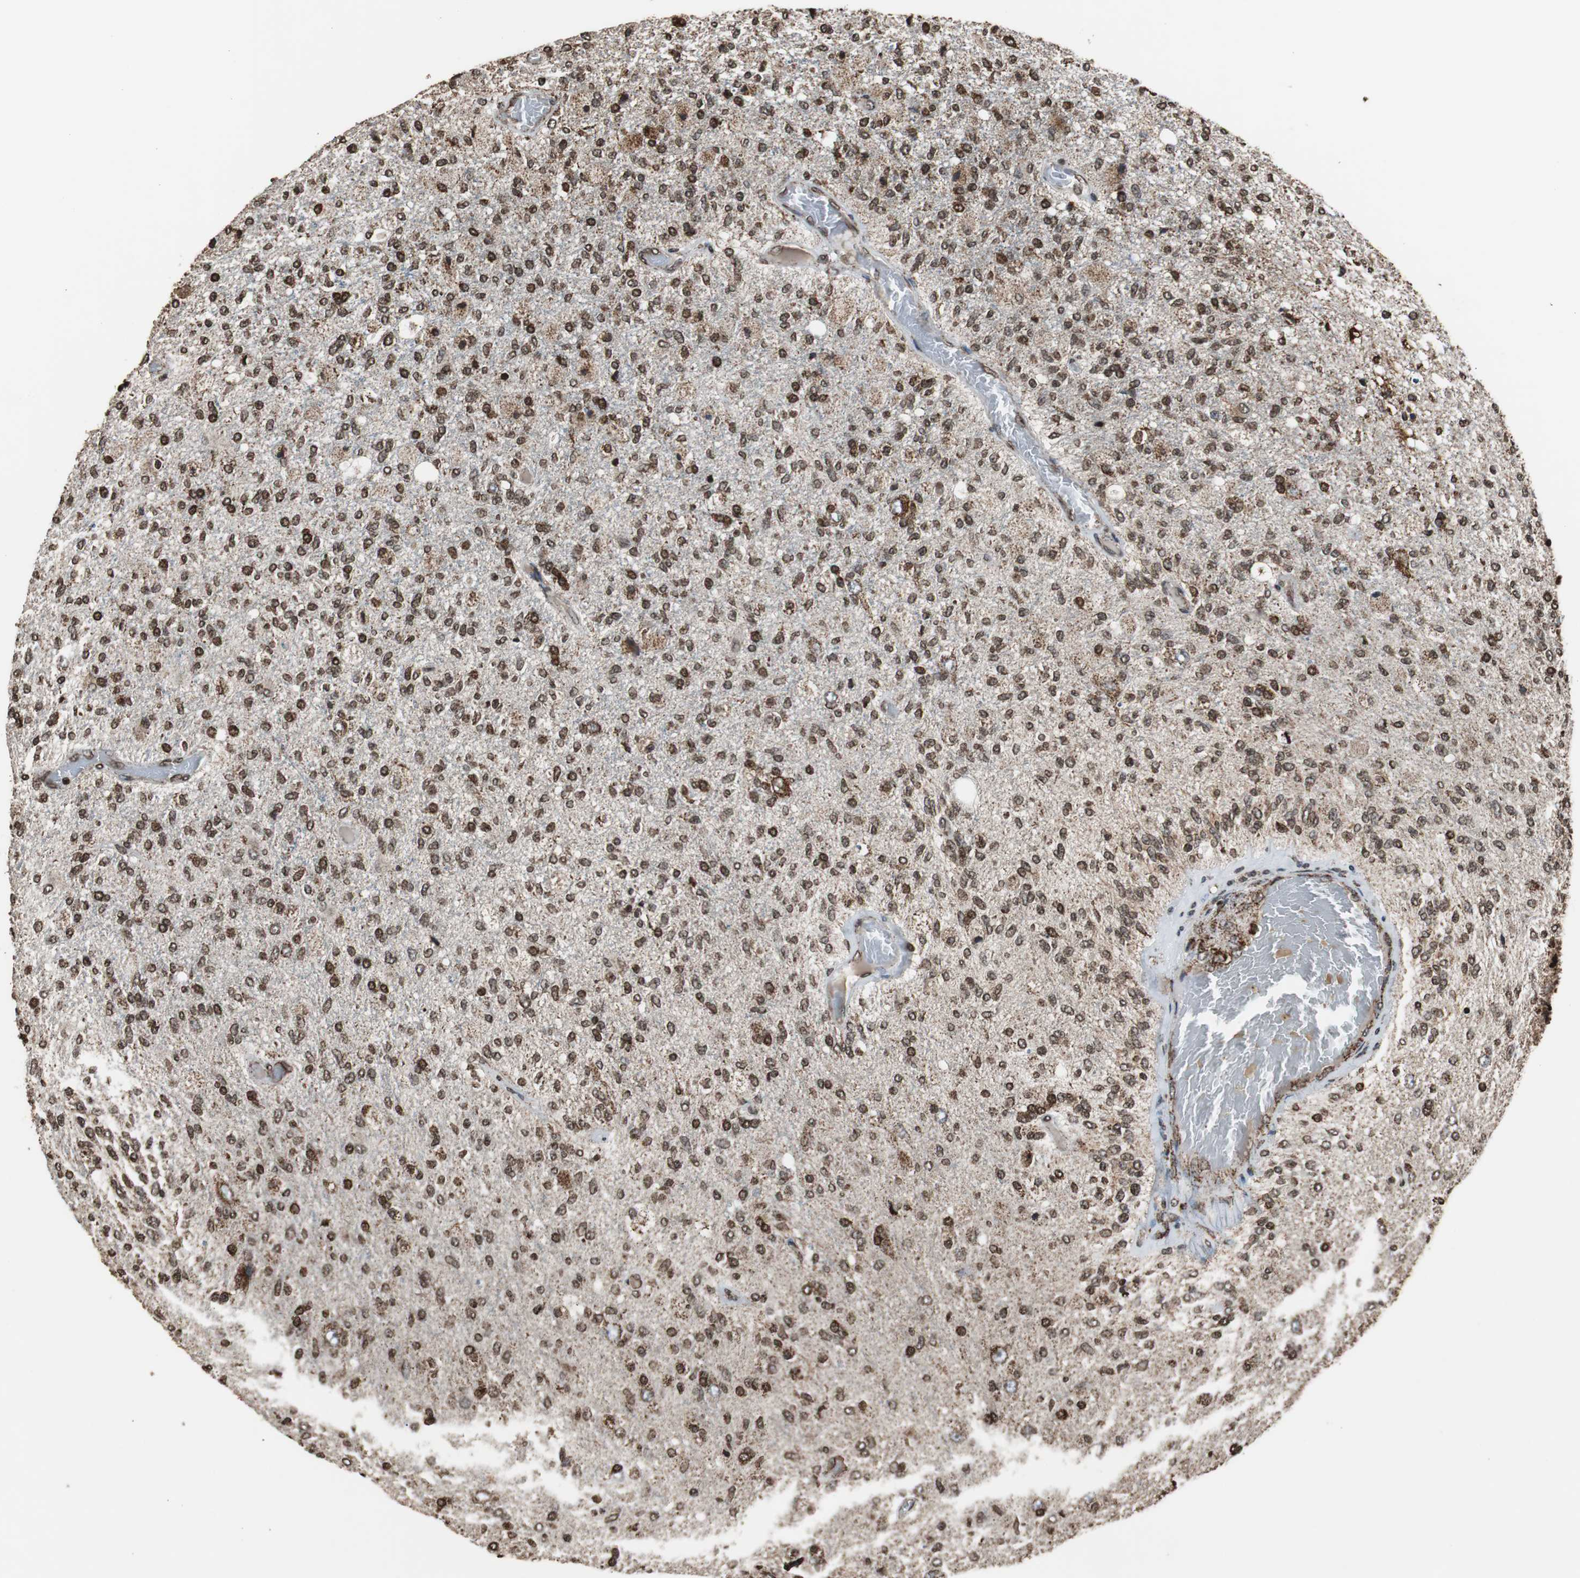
{"staining": {"intensity": "strong", "quantity": ">75%", "location": "cytoplasmic/membranous,nuclear"}, "tissue": "glioma", "cell_type": "Tumor cells", "image_type": "cancer", "snomed": [{"axis": "morphology", "description": "Normal tissue, NOS"}, {"axis": "morphology", "description": "Glioma, malignant, High grade"}, {"axis": "topography", "description": "Cerebral cortex"}], "caption": "Malignant glioma (high-grade) stained for a protein (brown) shows strong cytoplasmic/membranous and nuclear positive staining in approximately >75% of tumor cells.", "gene": "HSPA9", "patient": {"sex": "male", "age": 77}}